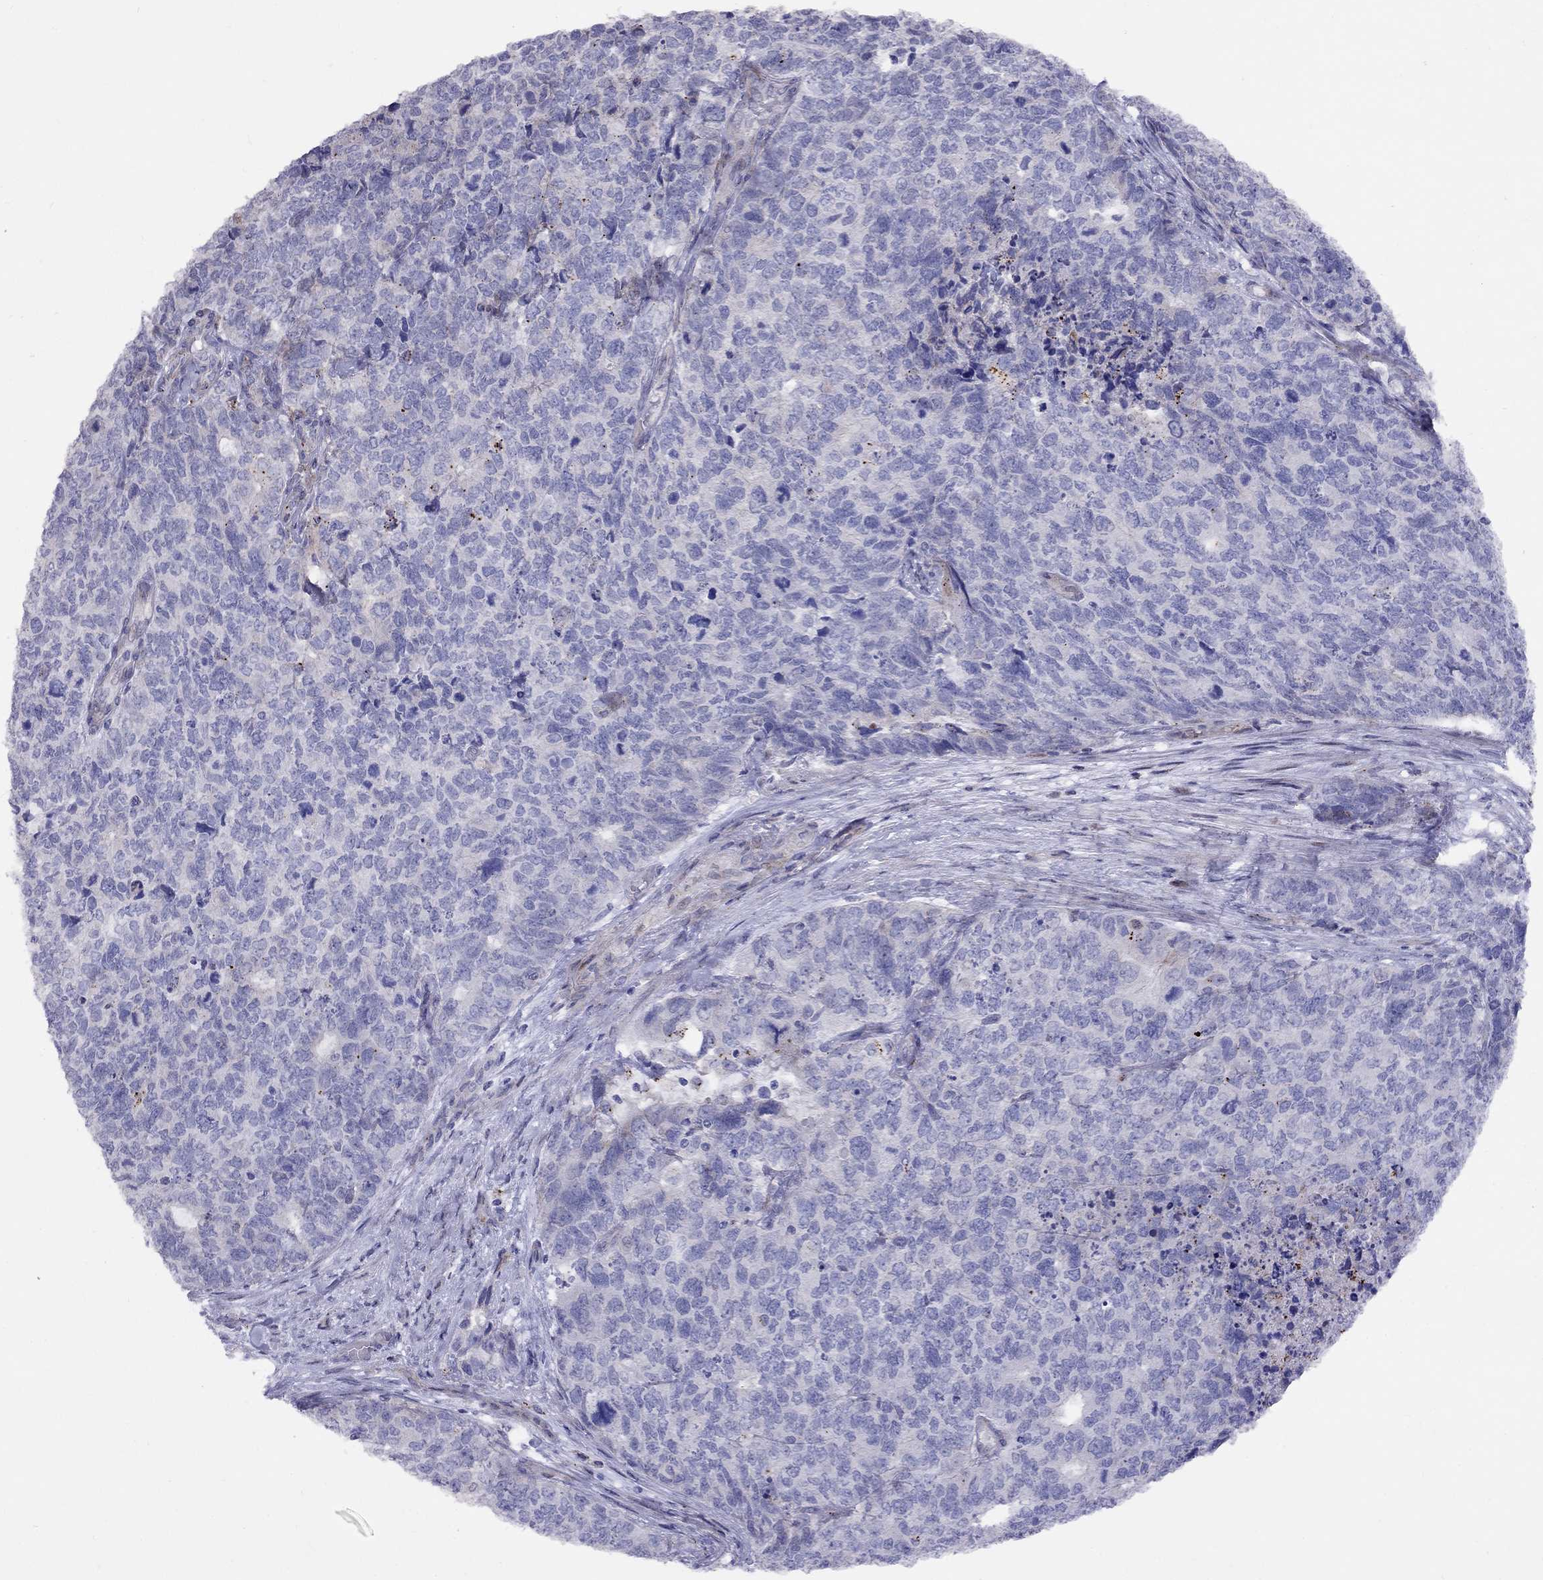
{"staining": {"intensity": "negative", "quantity": "none", "location": "none"}, "tissue": "cervical cancer", "cell_type": "Tumor cells", "image_type": "cancer", "snomed": [{"axis": "morphology", "description": "Squamous cell carcinoma, NOS"}, {"axis": "topography", "description": "Cervix"}], "caption": "Immunohistochemistry micrograph of cervical cancer (squamous cell carcinoma) stained for a protein (brown), which shows no expression in tumor cells. (Brightfield microscopy of DAB (3,3'-diaminobenzidine) IHC at high magnification).", "gene": "MAGEB4", "patient": {"sex": "female", "age": 63}}